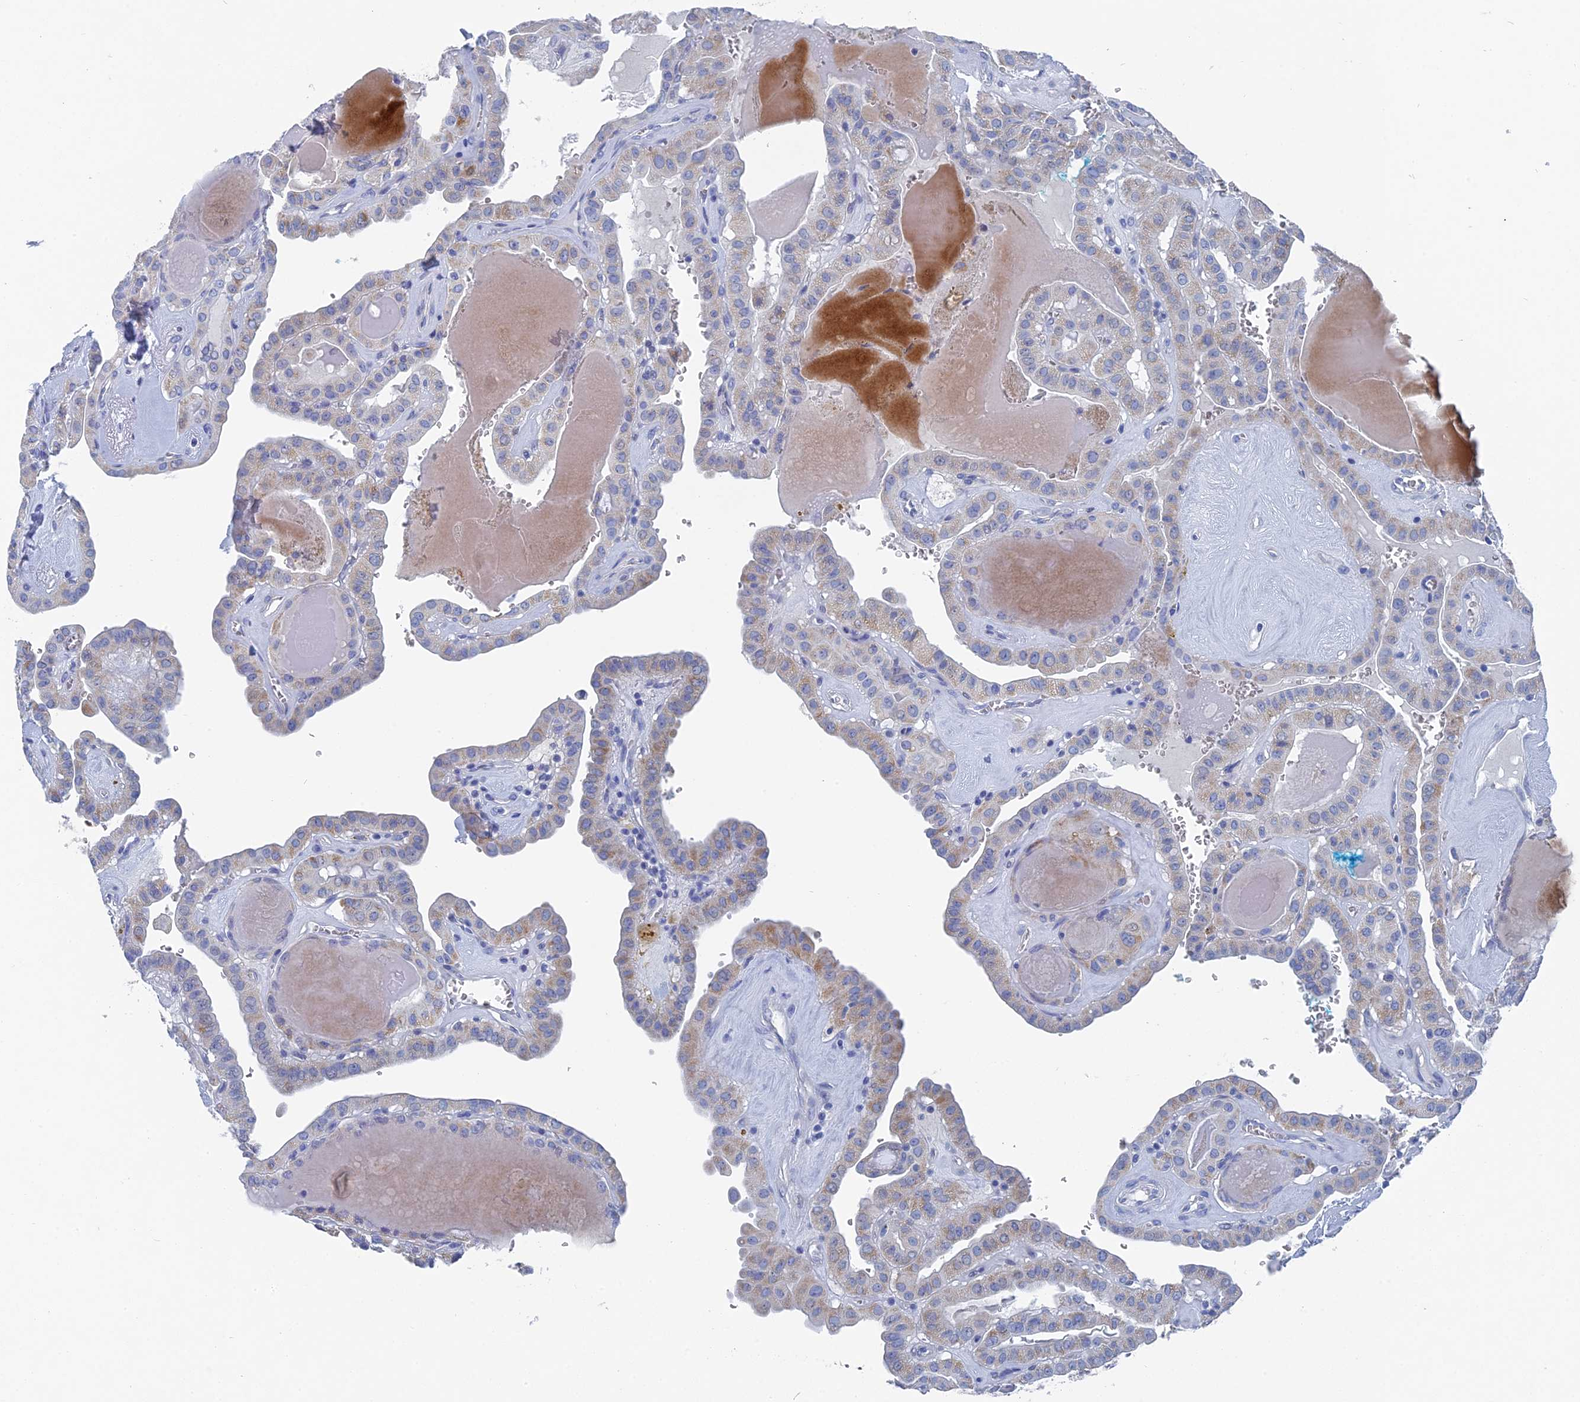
{"staining": {"intensity": "weak", "quantity": "<25%", "location": "cytoplasmic/membranous"}, "tissue": "thyroid cancer", "cell_type": "Tumor cells", "image_type": "cancer", "snomed": [{"axis": "morphology", "description": "Papillary adenocarcinoma, NOS"}, {"axis": "topography", "description": "Thyroid gland"}], "caption": "A high-resolution histopathology image shows IHC staining of thyroid cancer (papillary adenocarcinoma), which shows no significant expression in tumor cells.", "gene": "HIGD1A", "patient": {"sex": "male", "age": 52}}